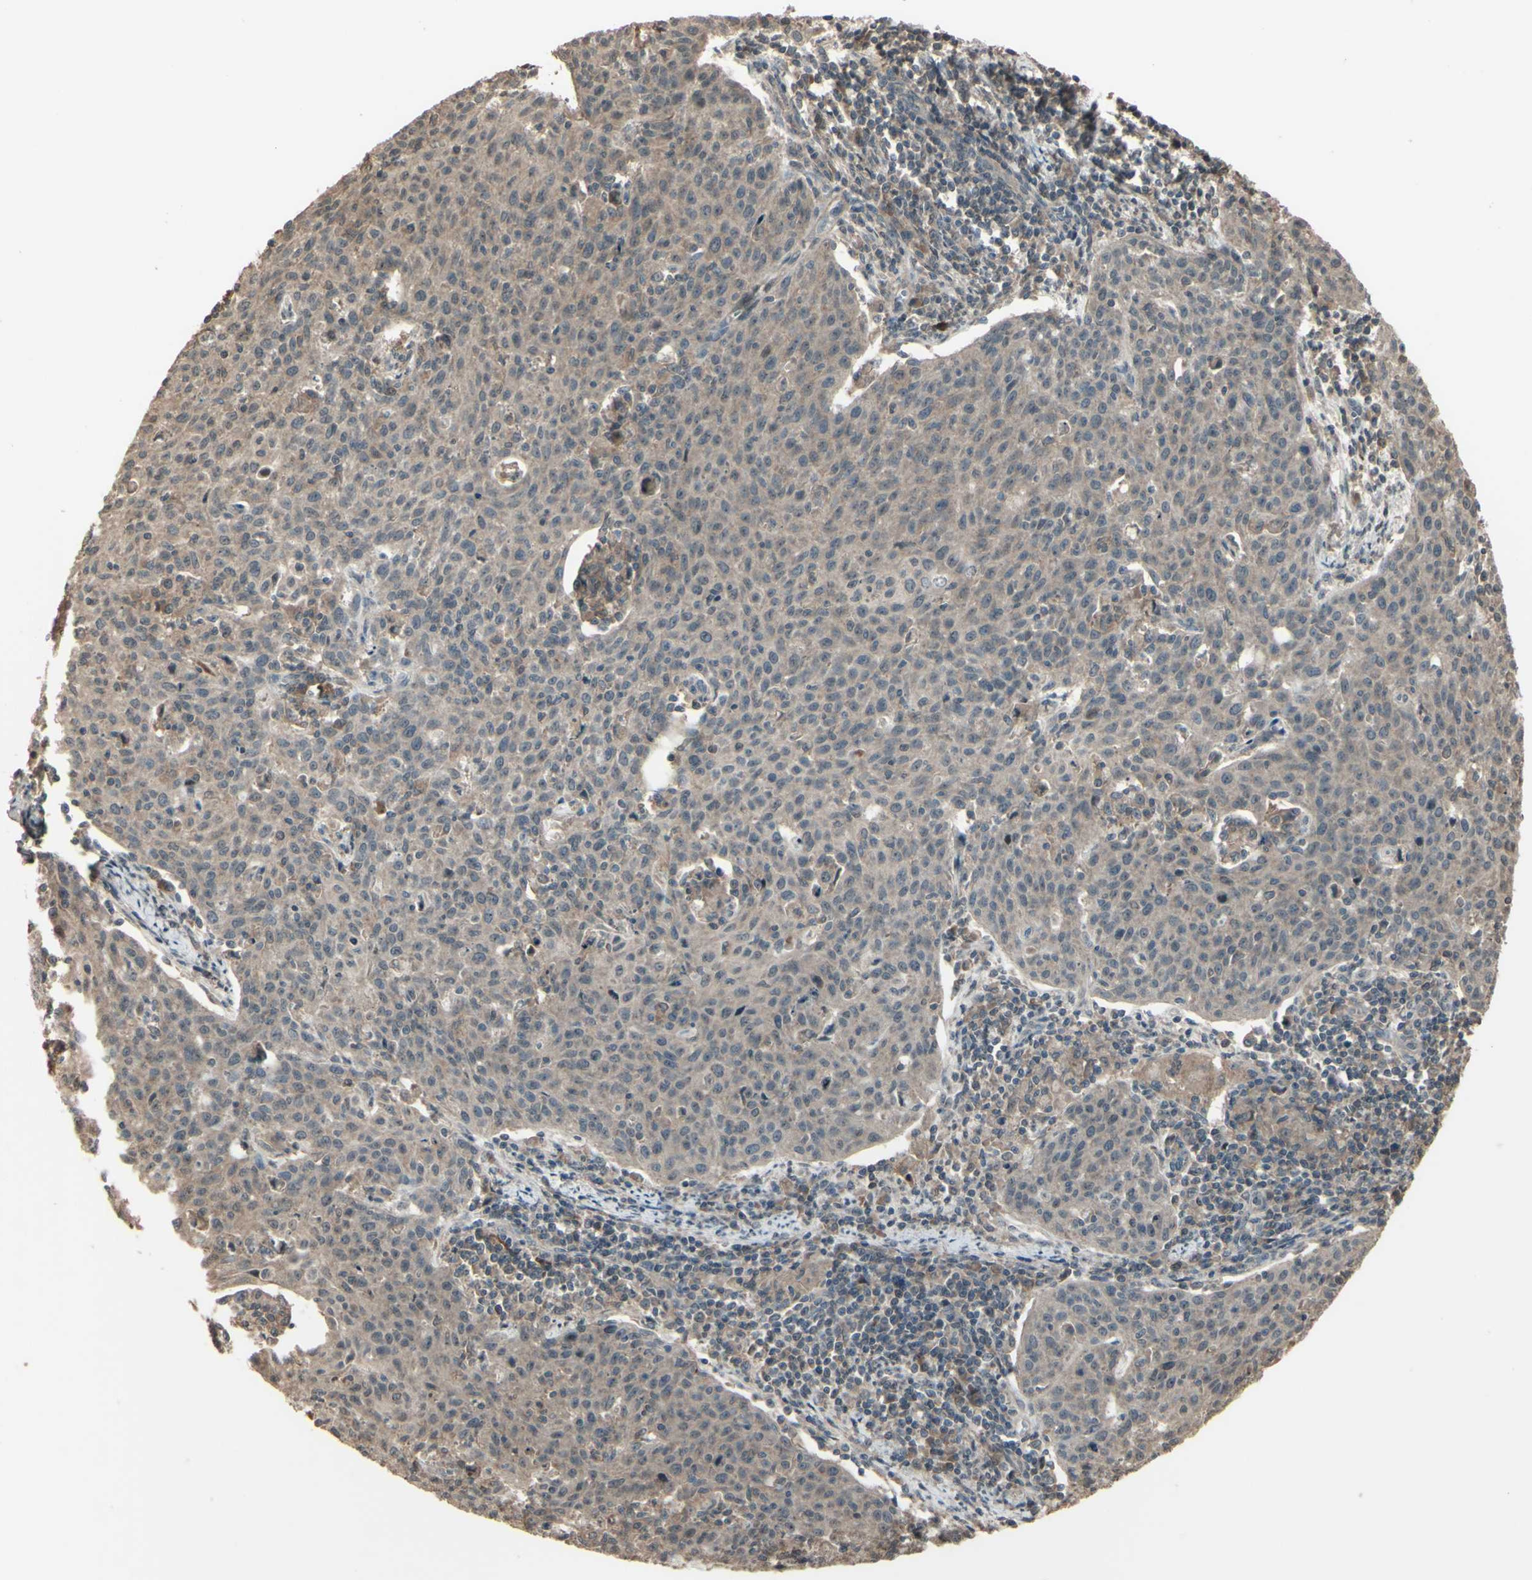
{"staining": {"intensity": "weak", "quantity": ">75%", "location": "cytoplasmic/membranous"}, "tissue": "cervical cancer", "cell_type": "Tumor cells", "image_type": "cancer", "snomed": [{"axis": "morphology", "description": "Squamous cell carcinoma, NOS"}, {"axis": "topography", "description": "Cervix"}], "caption": "About >75% of tumor cells in cervical cancer exhibit weak cytoplasmic/membranous protein staining as visualized by brown immunohistochemical staining.", "gene": "GNAS", "patient": {"sex": "female", "age": 38}}